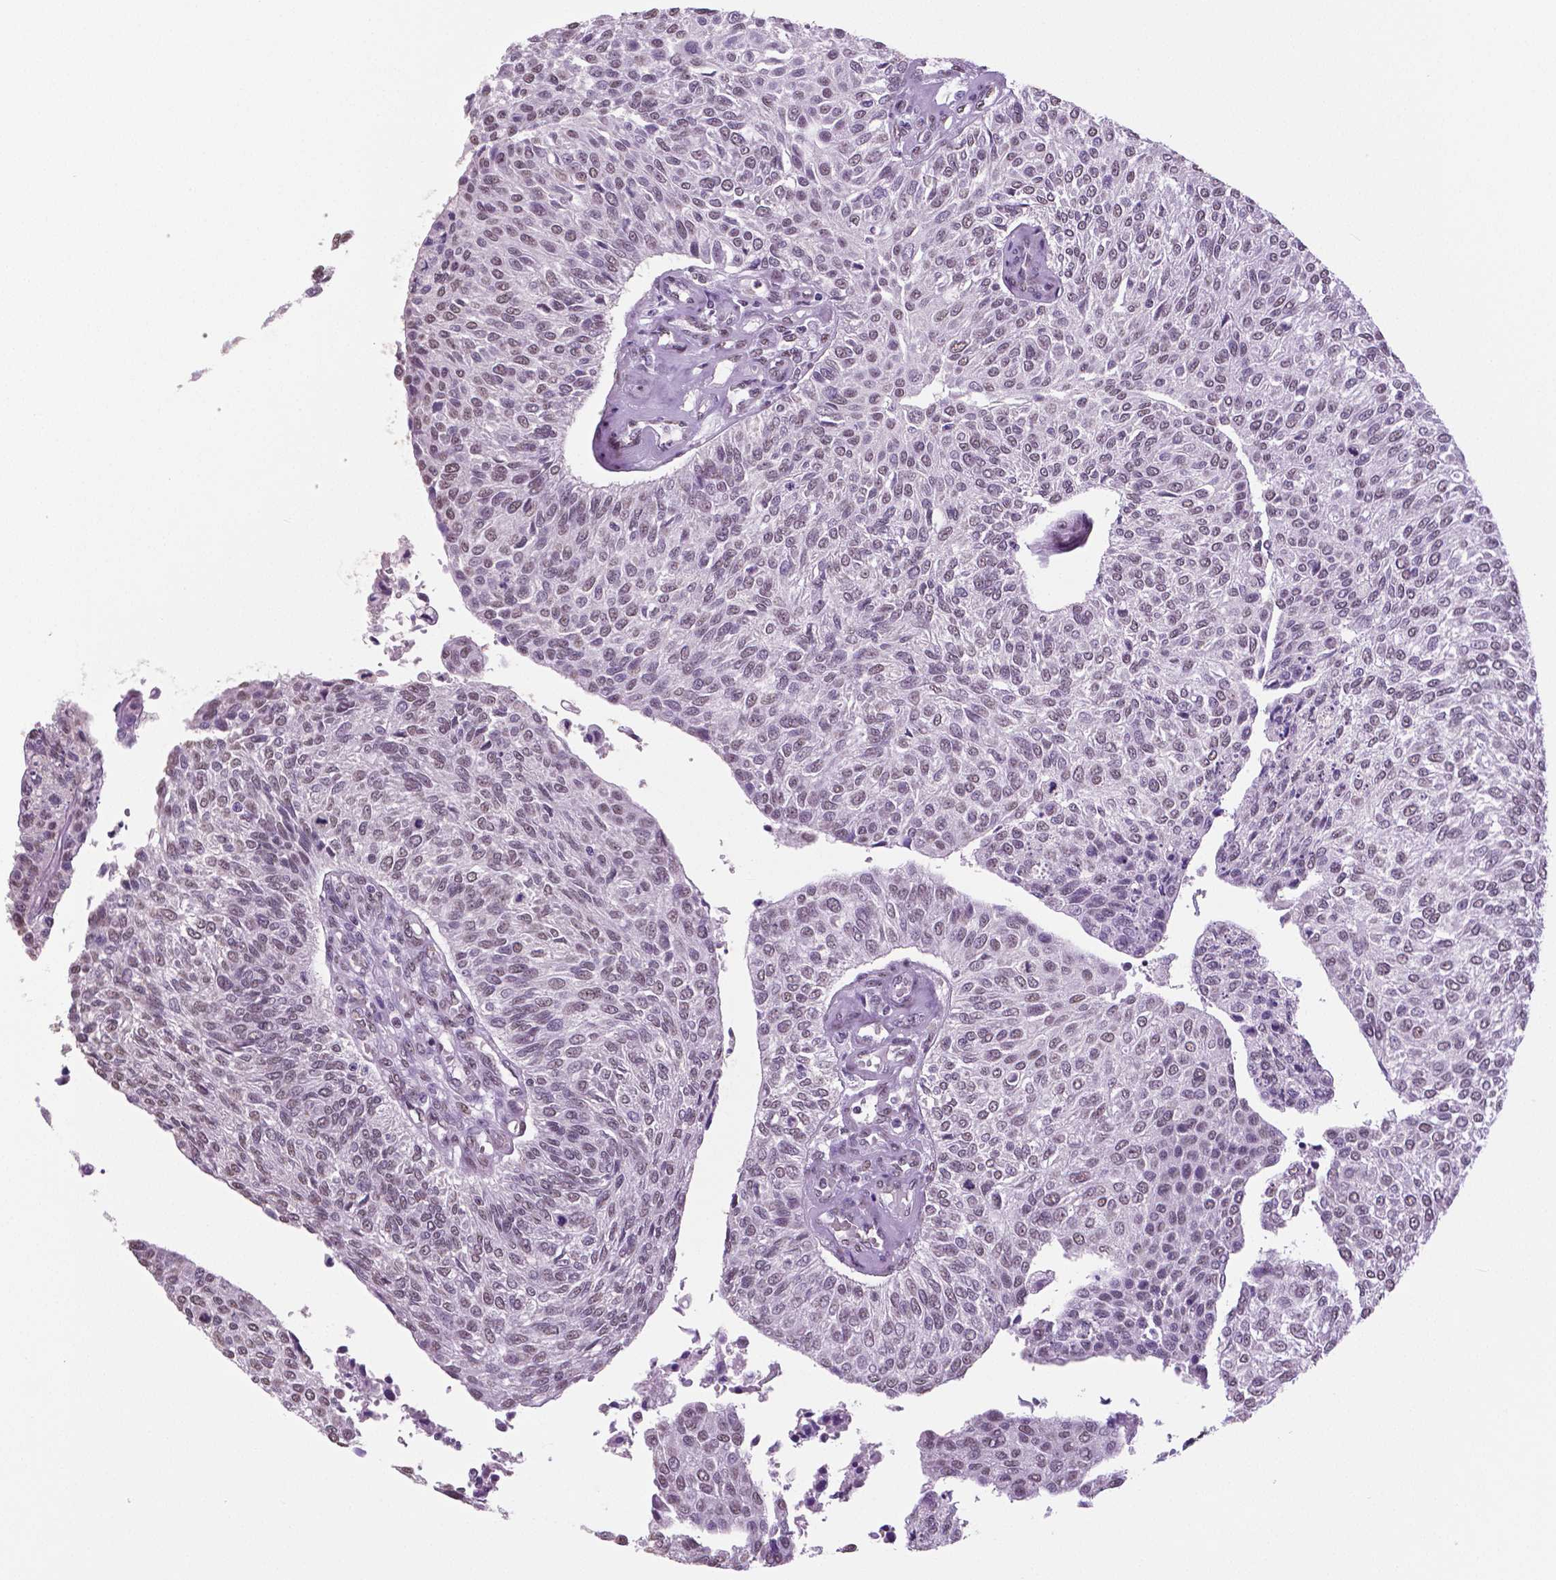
{"staining": {"intensity": "negative", "quantity": "none", "location": "none"}, "tissue": "urothelial cancer", "cell_type": "Tumor cells", "image_type": "cancer", "snomed": [{"axis": "morphology", "description": "Urothelial carcinoma, NOS"}, {"axis": "topography", "description": "Urinary bladder"}], "caption": "High power microscopy micrograph of an immunohistochemistry (IHC) histopathology image of urothelial cancer, revealing no significant expression in tumor cells.", "gene": "IGF2BP1", "patient": {"sex": "male", "age": 55}}